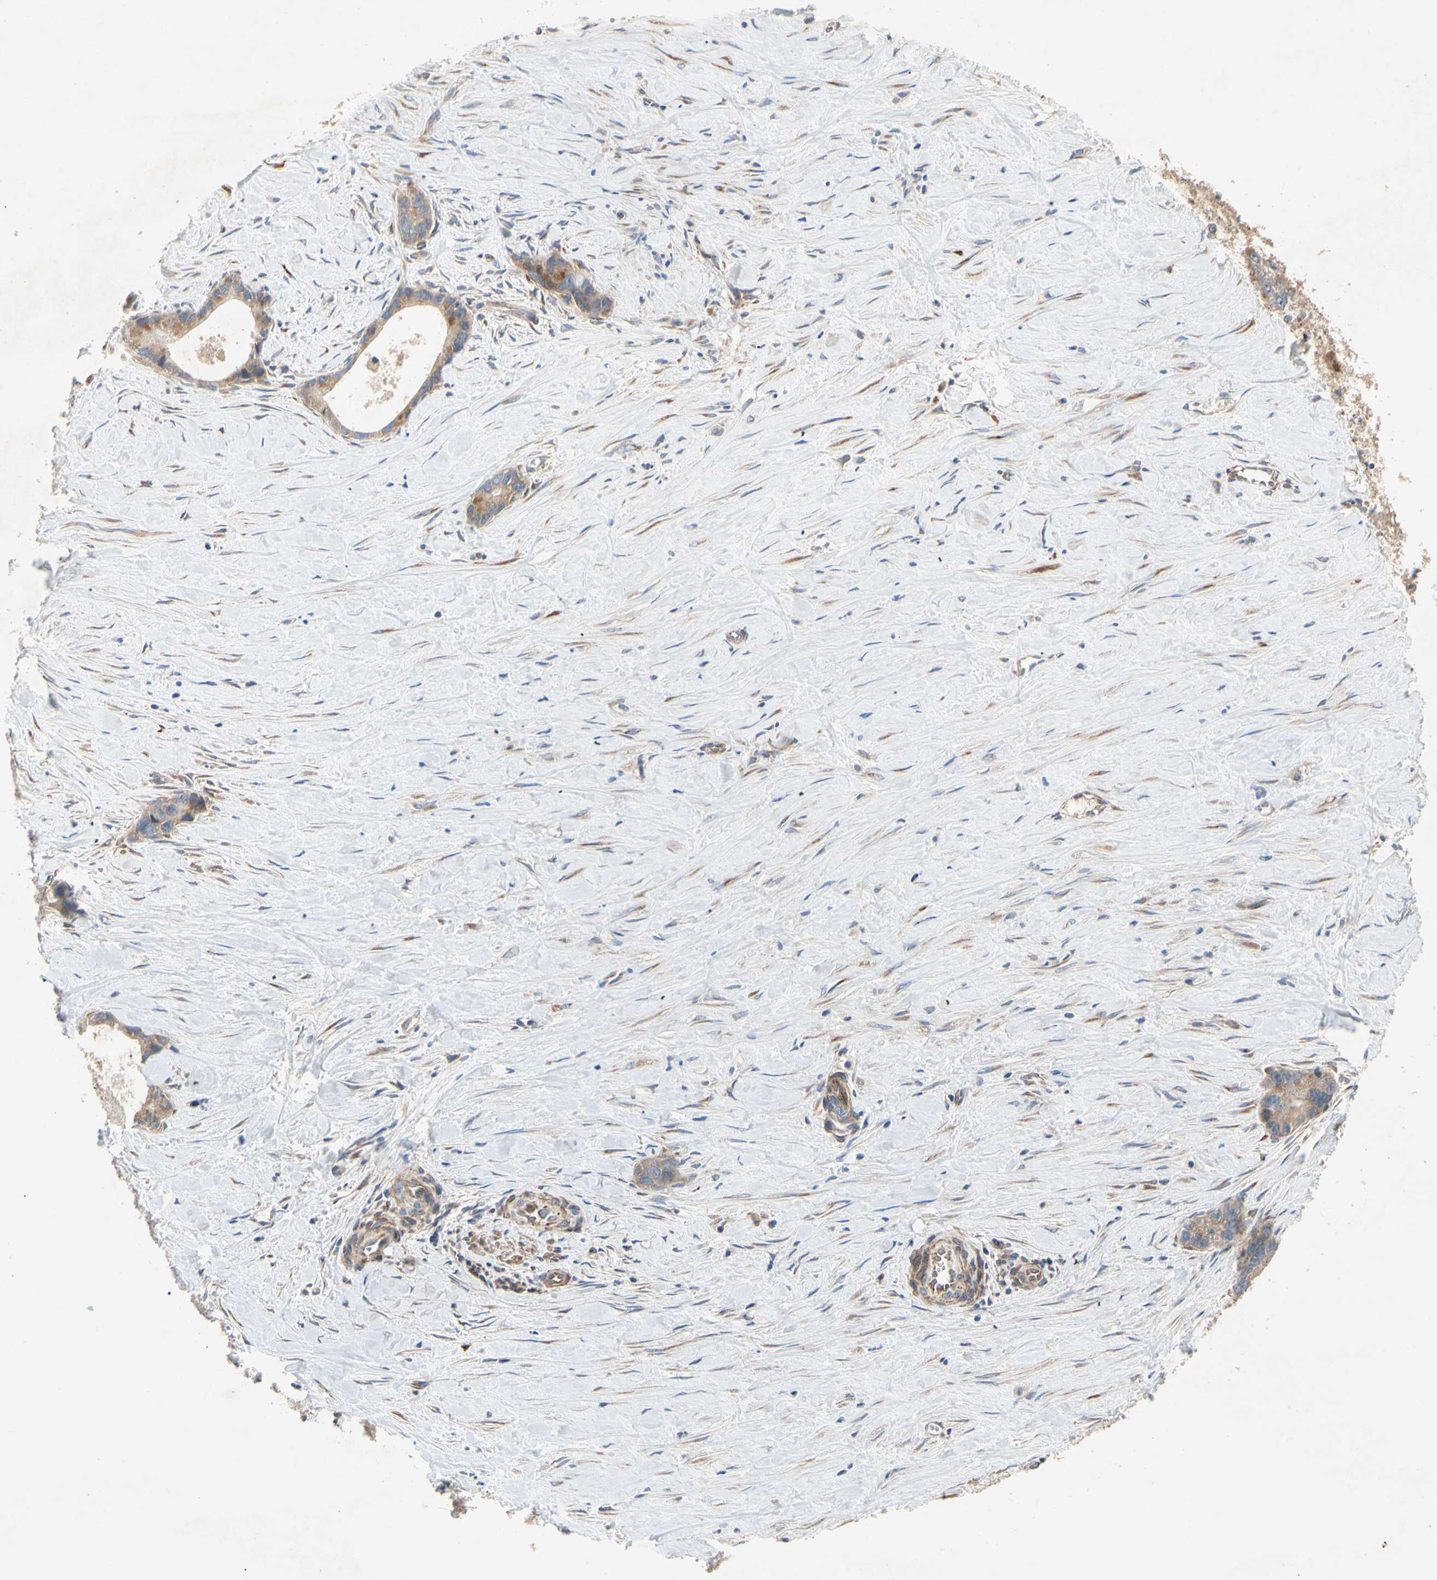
{"staining": {"intensity": "moderate", "quantity": "<25%", "location": "cytoplasmic/membranous"}, "tissue": "liver cancer", "cell_type": "Tumor cells", "image_type": "cancer", "snomed": [{"axis": "morphology", "description": "Cholangiocarcinoma"}, {"axis": "topography", "description": "Liver"}], "caption": "The photomicrograph reveals staining of cholangiocarcinoma (liver), revealing moderate cytoplasmic/membranous protein staining (brown color) within tumor cells.", "gene": "XYLT1", "patient": {"sex": "female", "age": 55}}